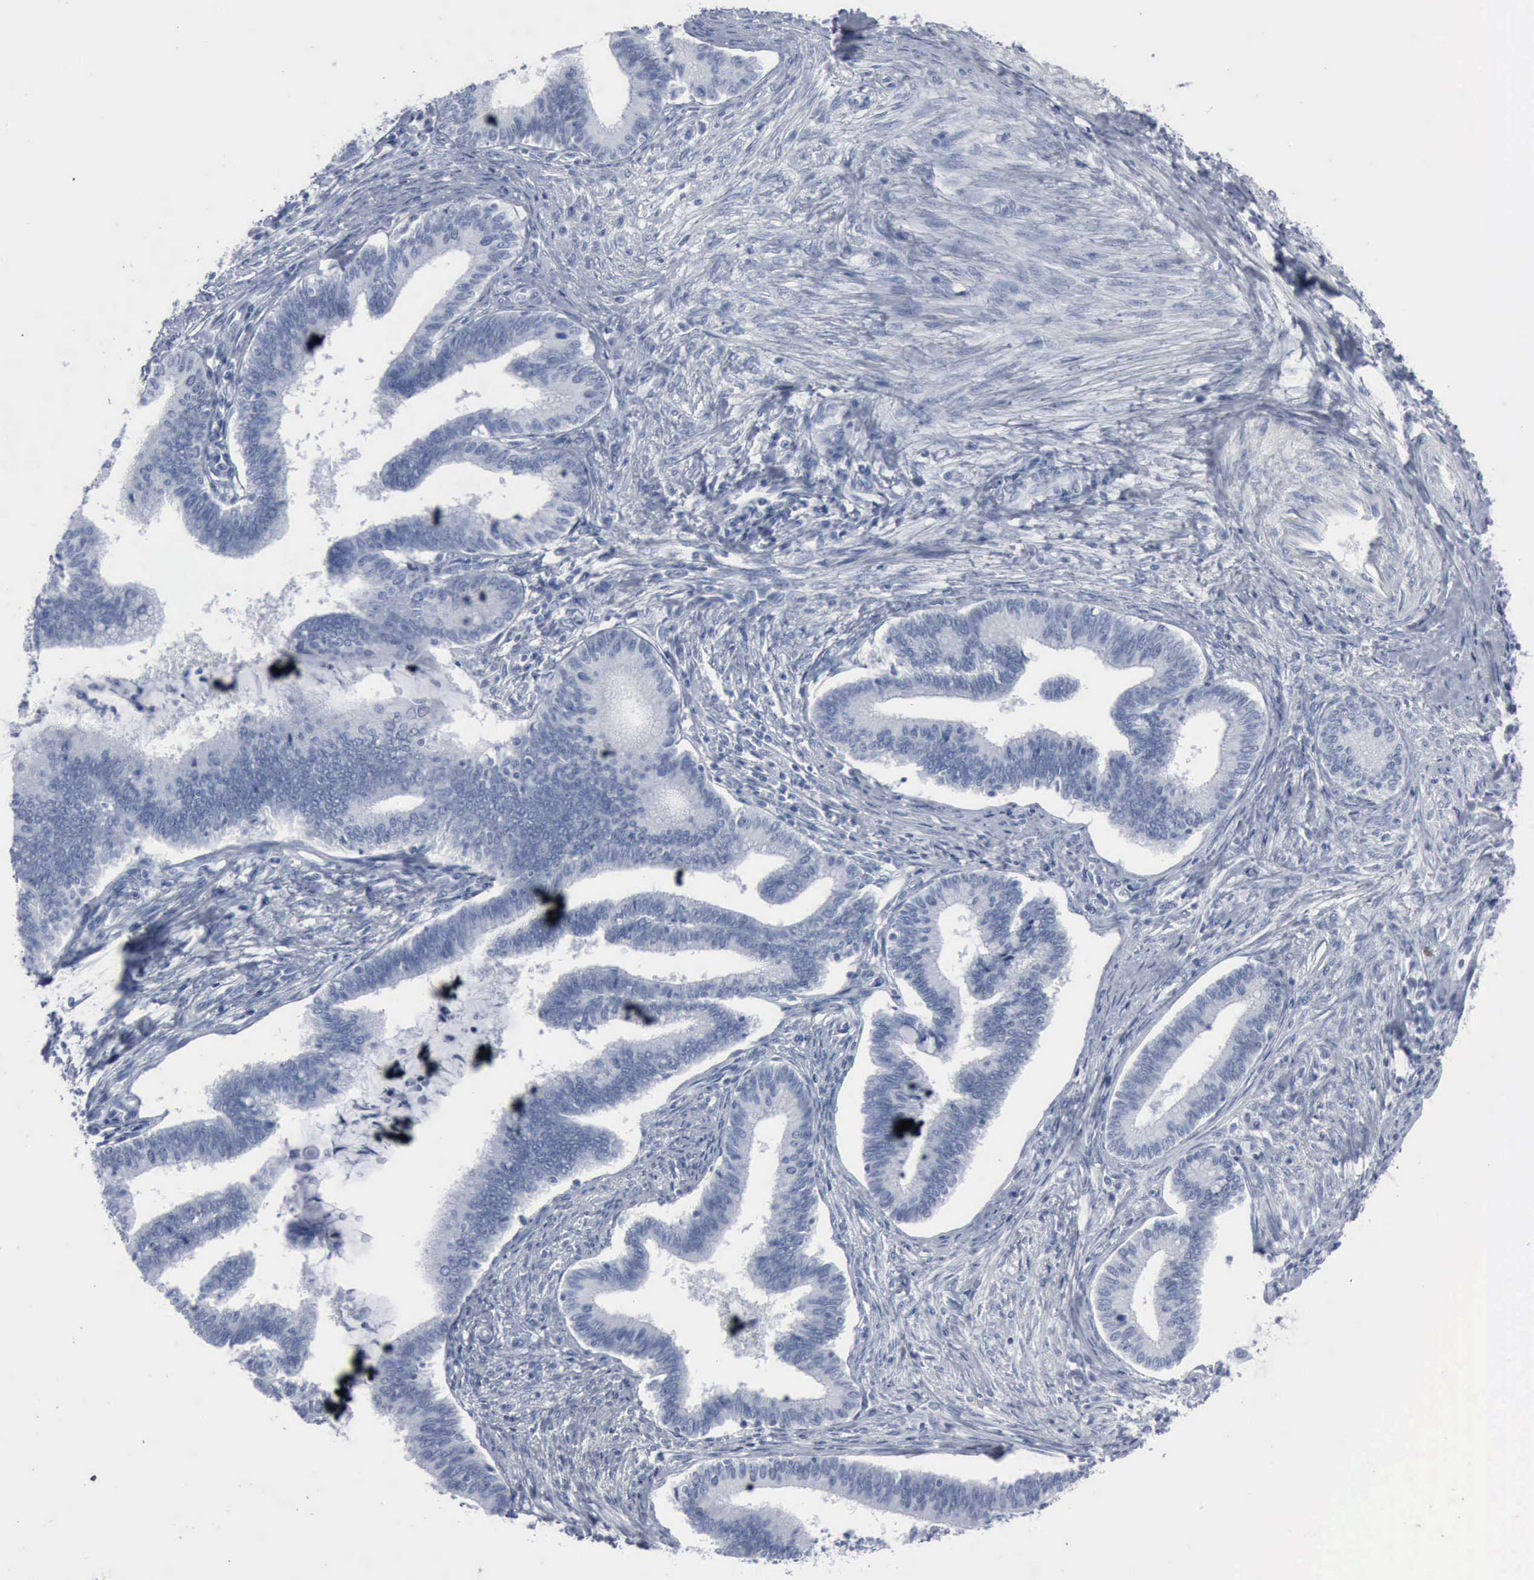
{"staining": {"intensity": "negative", "quantity": "none", "location": "none"}, "tissue": "cervical cancer", "cell_type": "Tumor cells", "image_type": "cancer", "snomed": [{"axis": "morphology", "description": "Adenocarcinoma, NOS"}, {"axis": "topography", "description": "Cervix"}], "caption": "The photomicrograph displays no staining of tumor cells in cervical cancer.", "gene": "DMD", "patient": {"sex": "female", "age": 36}}